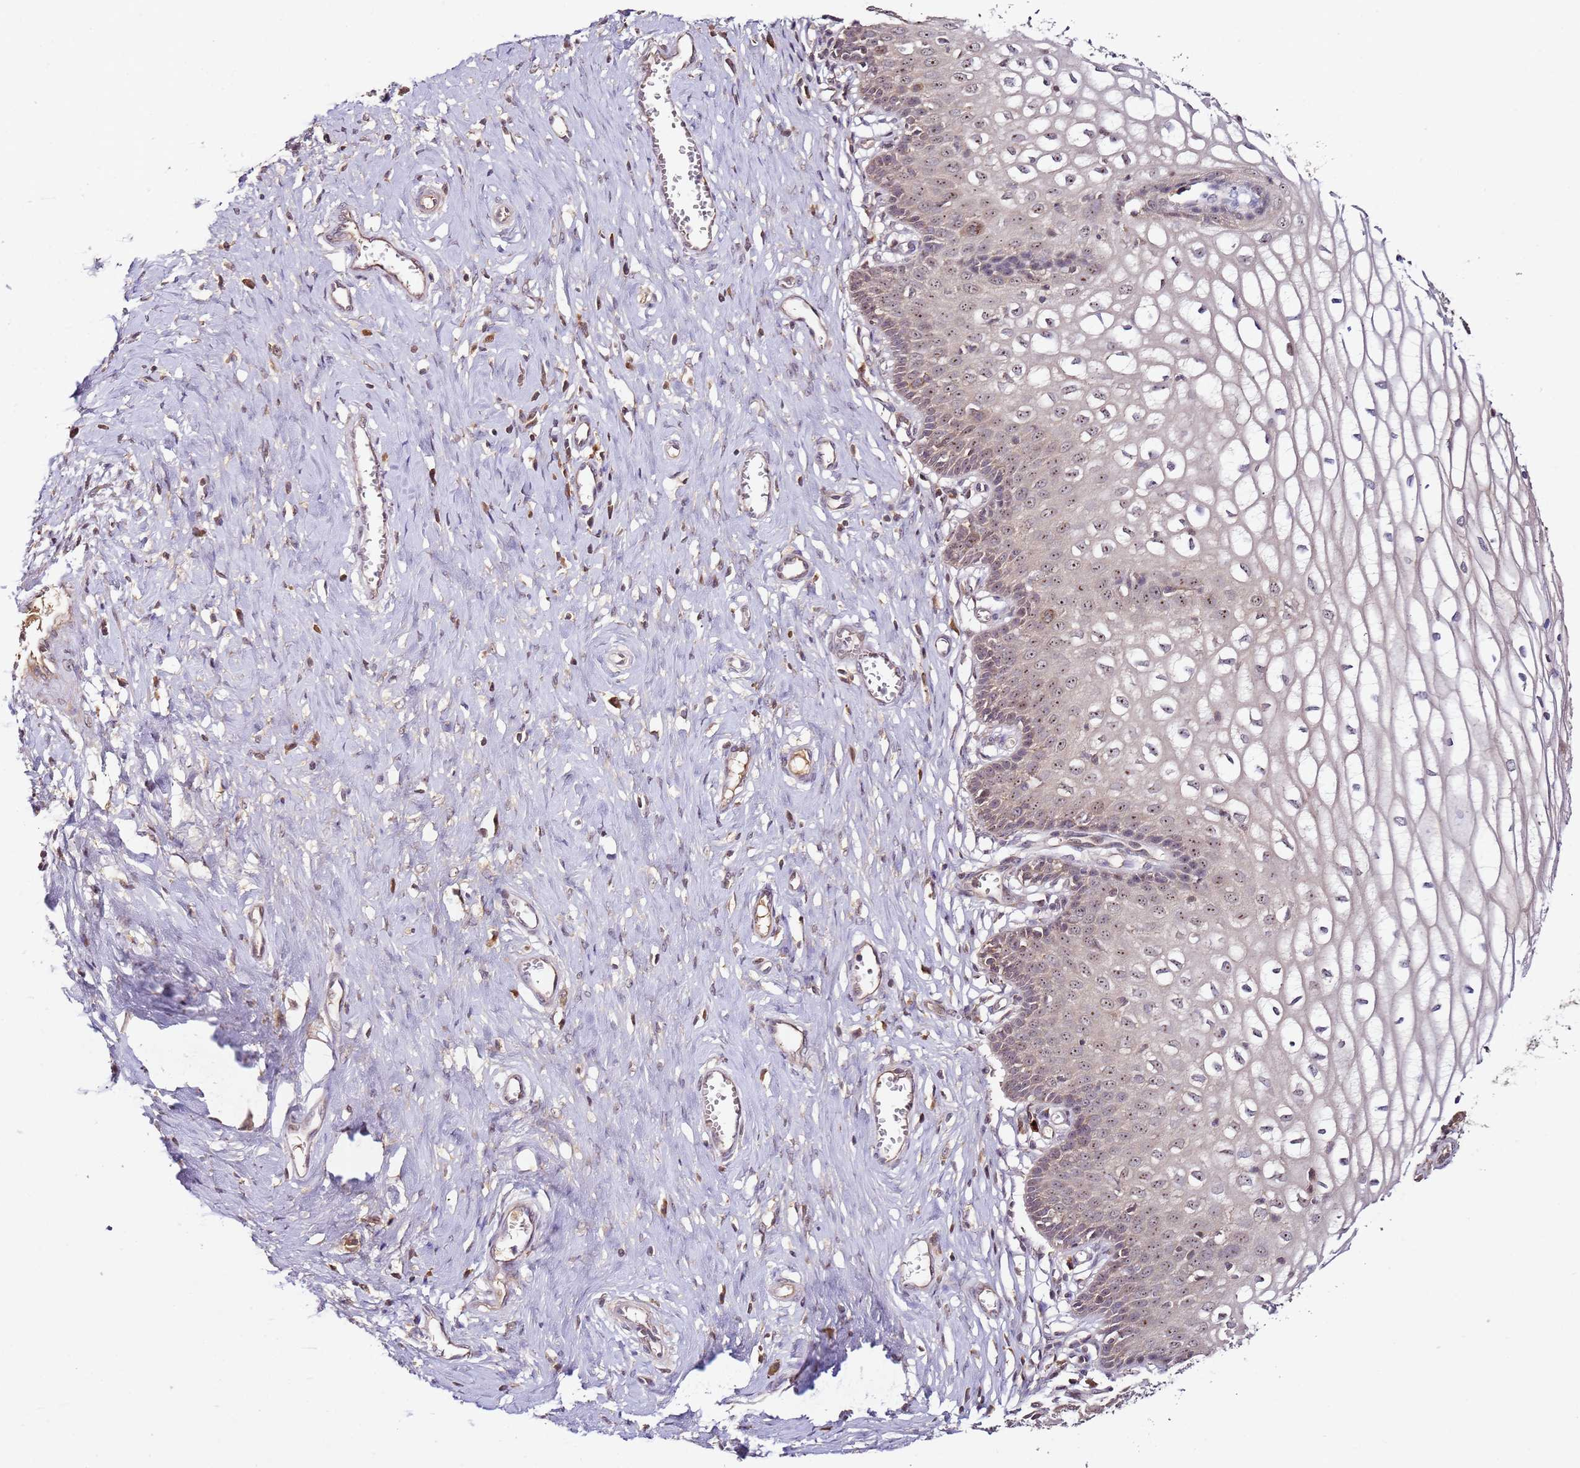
{"staining": {"intensity": "moderate", "quantity": ">75%", "location": "cytoplasmic/membranous,nuclear"}, "tissue": "cervix", "cell_type": "Glandular cells", "image_type": "normal", "snomed": [{"axis": "morphology", "description": "Normal tissue, NOS"}, {"axis": "morphology", "description": "Adenocarcinoma, NOS"}, {"axis": "topography", "description": "Cervix"}], "caption": "Glandular cells demonstrate medium levels of moderate cytoplasmic/membranous,nuclear staining in approximately >75% of cells in normal human cervix.", "gene": "DDX27", "patient": {"sex": "female", "age": 29}}